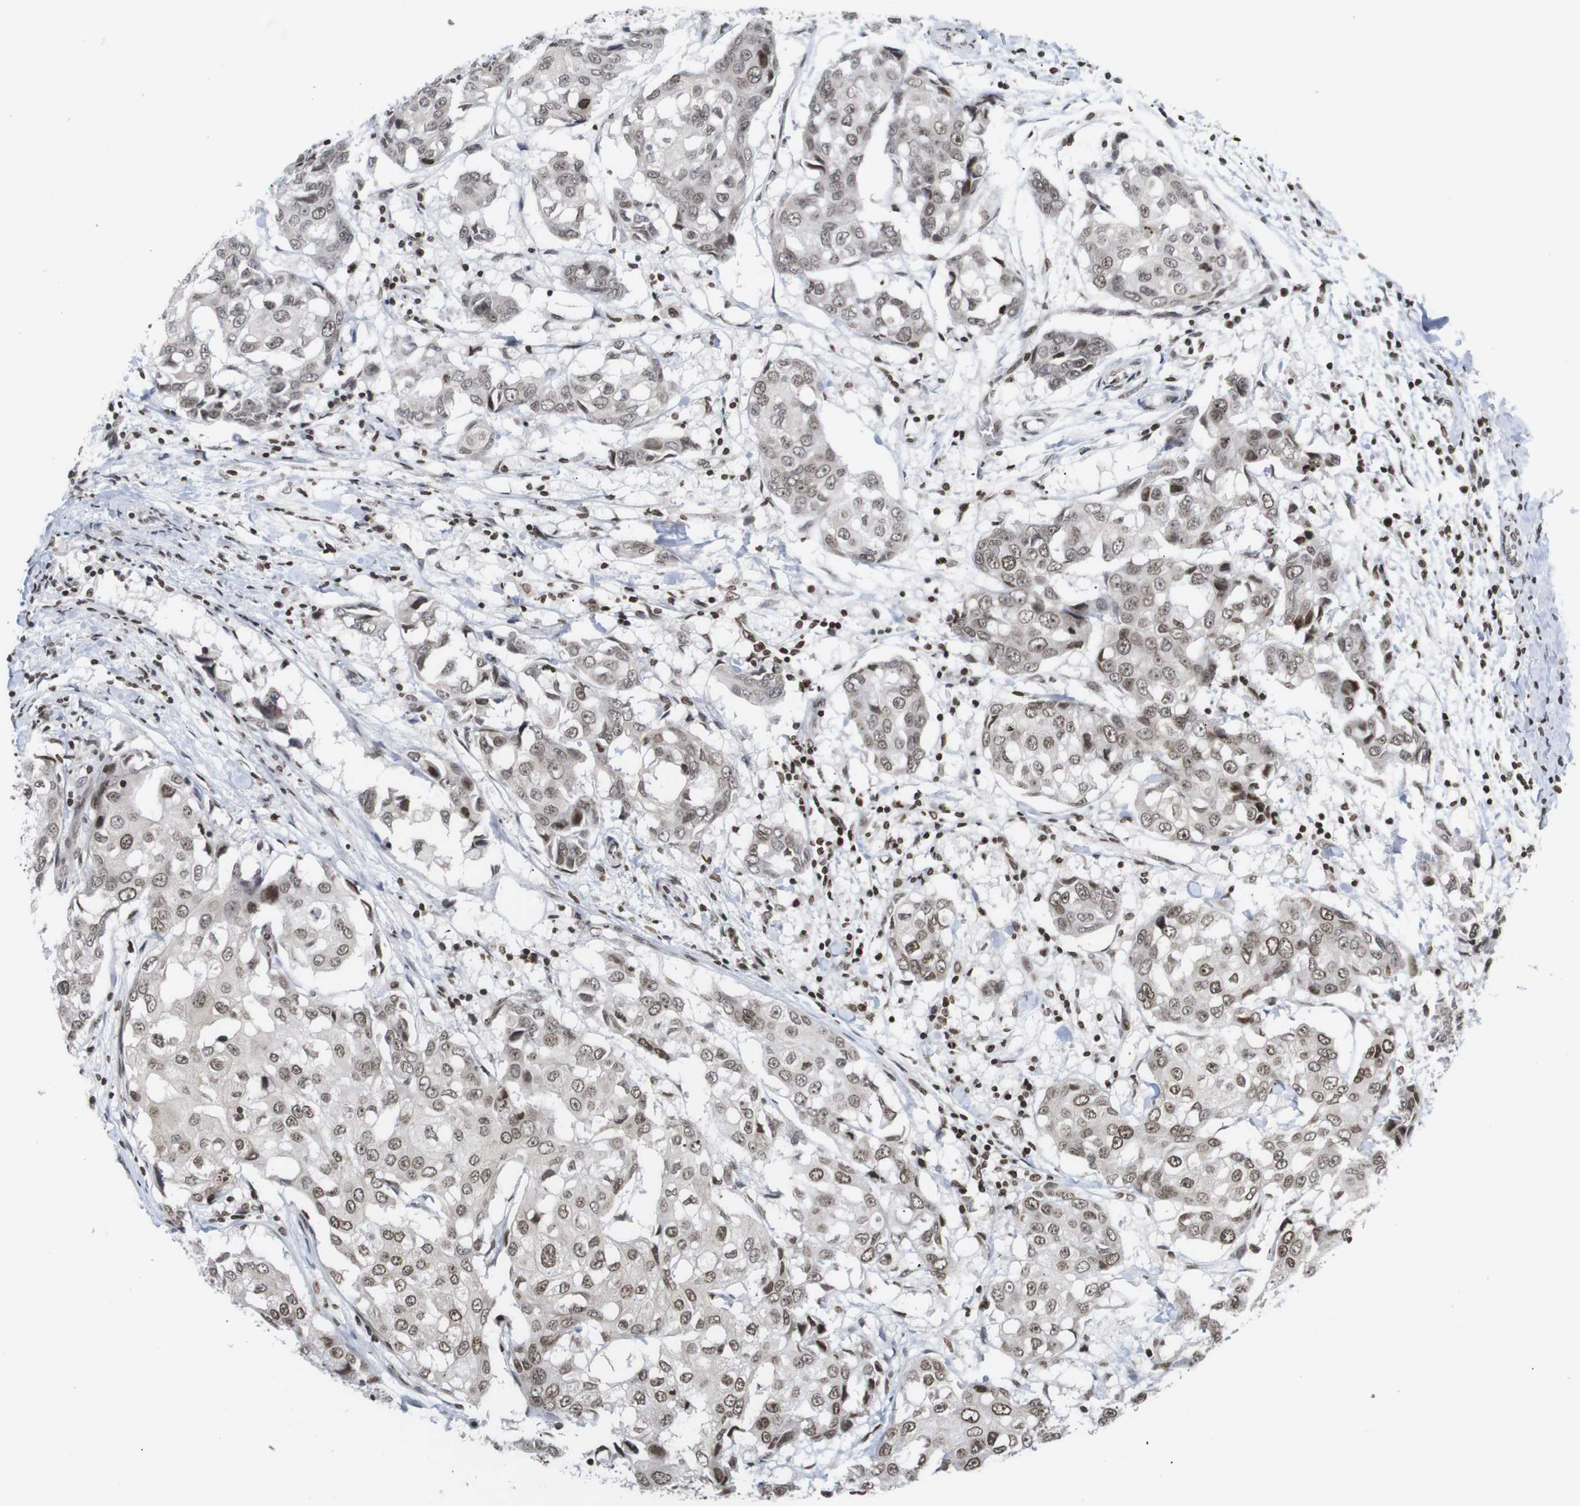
{"staining": {"intensity": "moderate", "quantity": ">75%", "location": "nuclear"}, "tissue": "breast cancer", "cell_type": "Tumor cells", "image_type": "cancer", "snomed": [{"axis": "morphology", "description": "Duct carcinoma"}, {"axis": "topography", "description": "Breast"}], "caption": "Immunohistochemical staining of human breast infiltrating ductal carcinoma displays medium levels of moderate nuclear protein expression in about >75% of tumor cells.", "gene": "ETV5", "patient": {"sex": "female", "age": 27}}